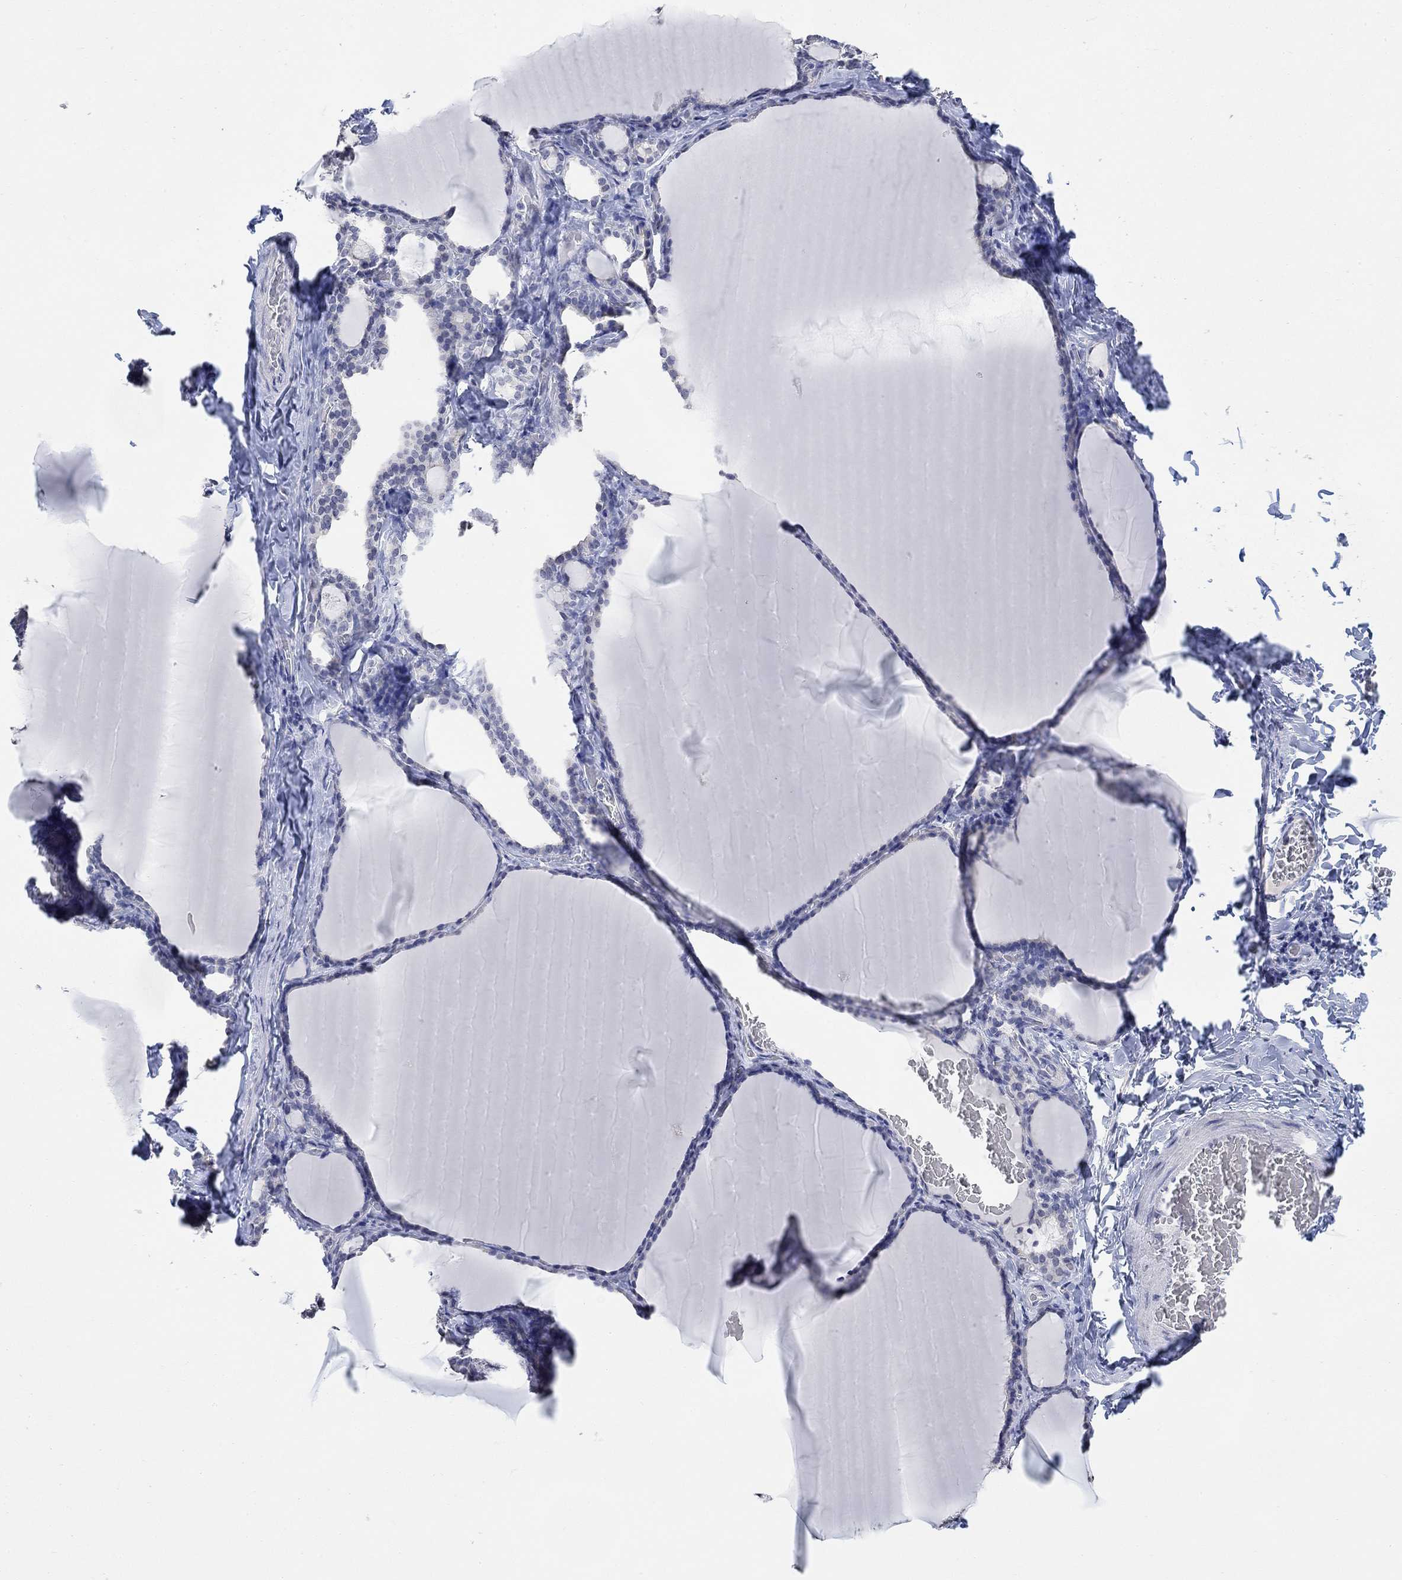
{"staining": {"intensity": "negative", "quantity": "none", "location": "none"}, "tissue": "thyroid gland", "cell_type": "Glandular cells", "image_type": "normal", "snomed": [{"axis": "morphology", "description": "Normal tissue, NOS"}, {"axis": "morphology", "description": "Hyperplasia, NOS"}, {"axis": "topography", "description": "Thyroid gland"}], "caption": "The photomicrograph reveals no staining of glandular cells in unremarkable thyroid gland.", "gene": "TMEM255A", "patient": {"sex": "female", "age": 27}}